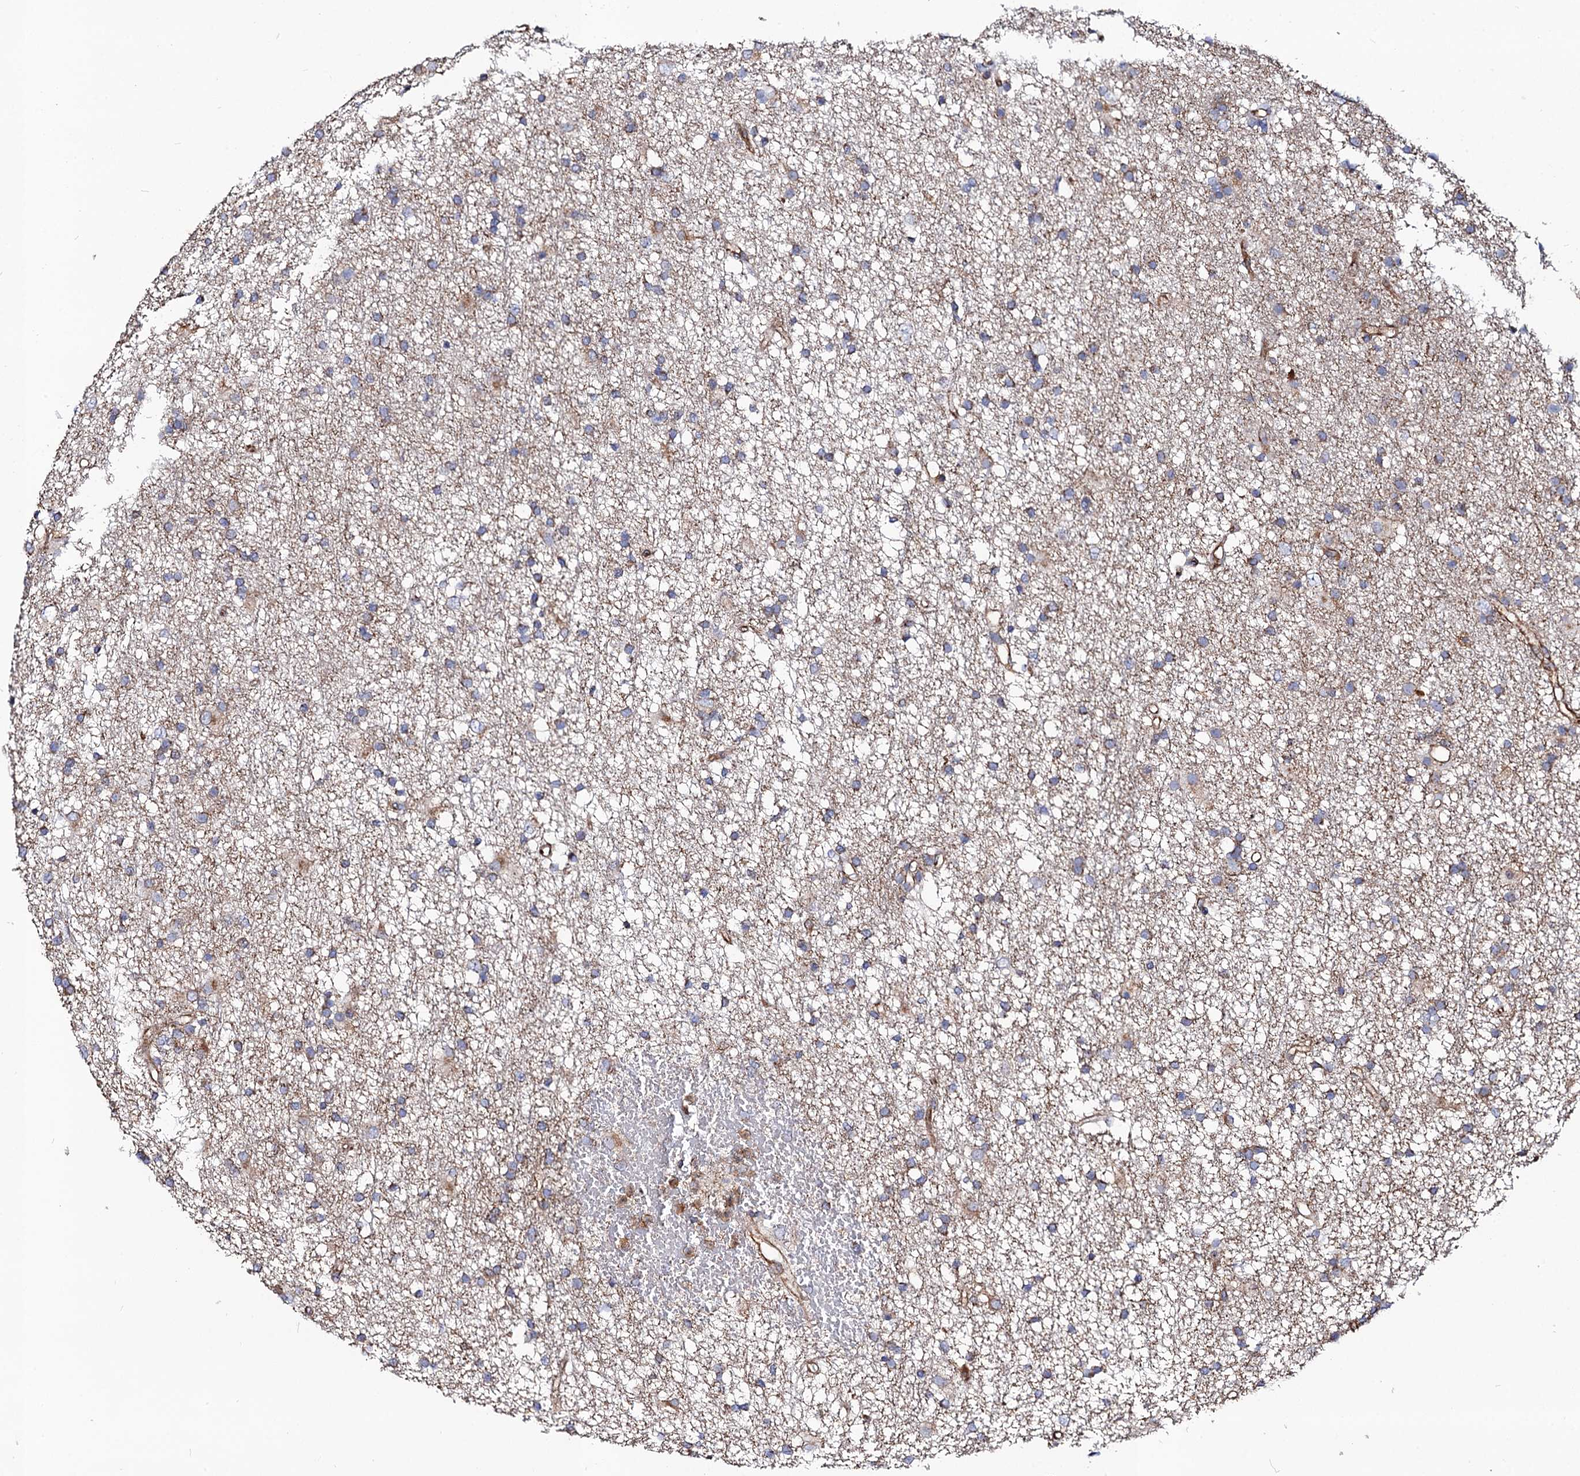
{"staining": {"intensity": "moderate", "quantity": "<25%", "location": "cytoplasmic/membranous"}, "tissue": "glioma", "cell_type": "Tumor cells", "image_type": "cancer", "snomed": [{"axis": "morphology", "description": "Glioma, malignant, High grade"}, {"axis": "topography", "description": "Brain"}], "caption": "Tumor cells exhibit low levels of moderate cytoplasmic/membranous staining in approximately <25% of cells in human glioma.", "gene": "DYDC1", "patient": {"sex": "male", "age": 77}}